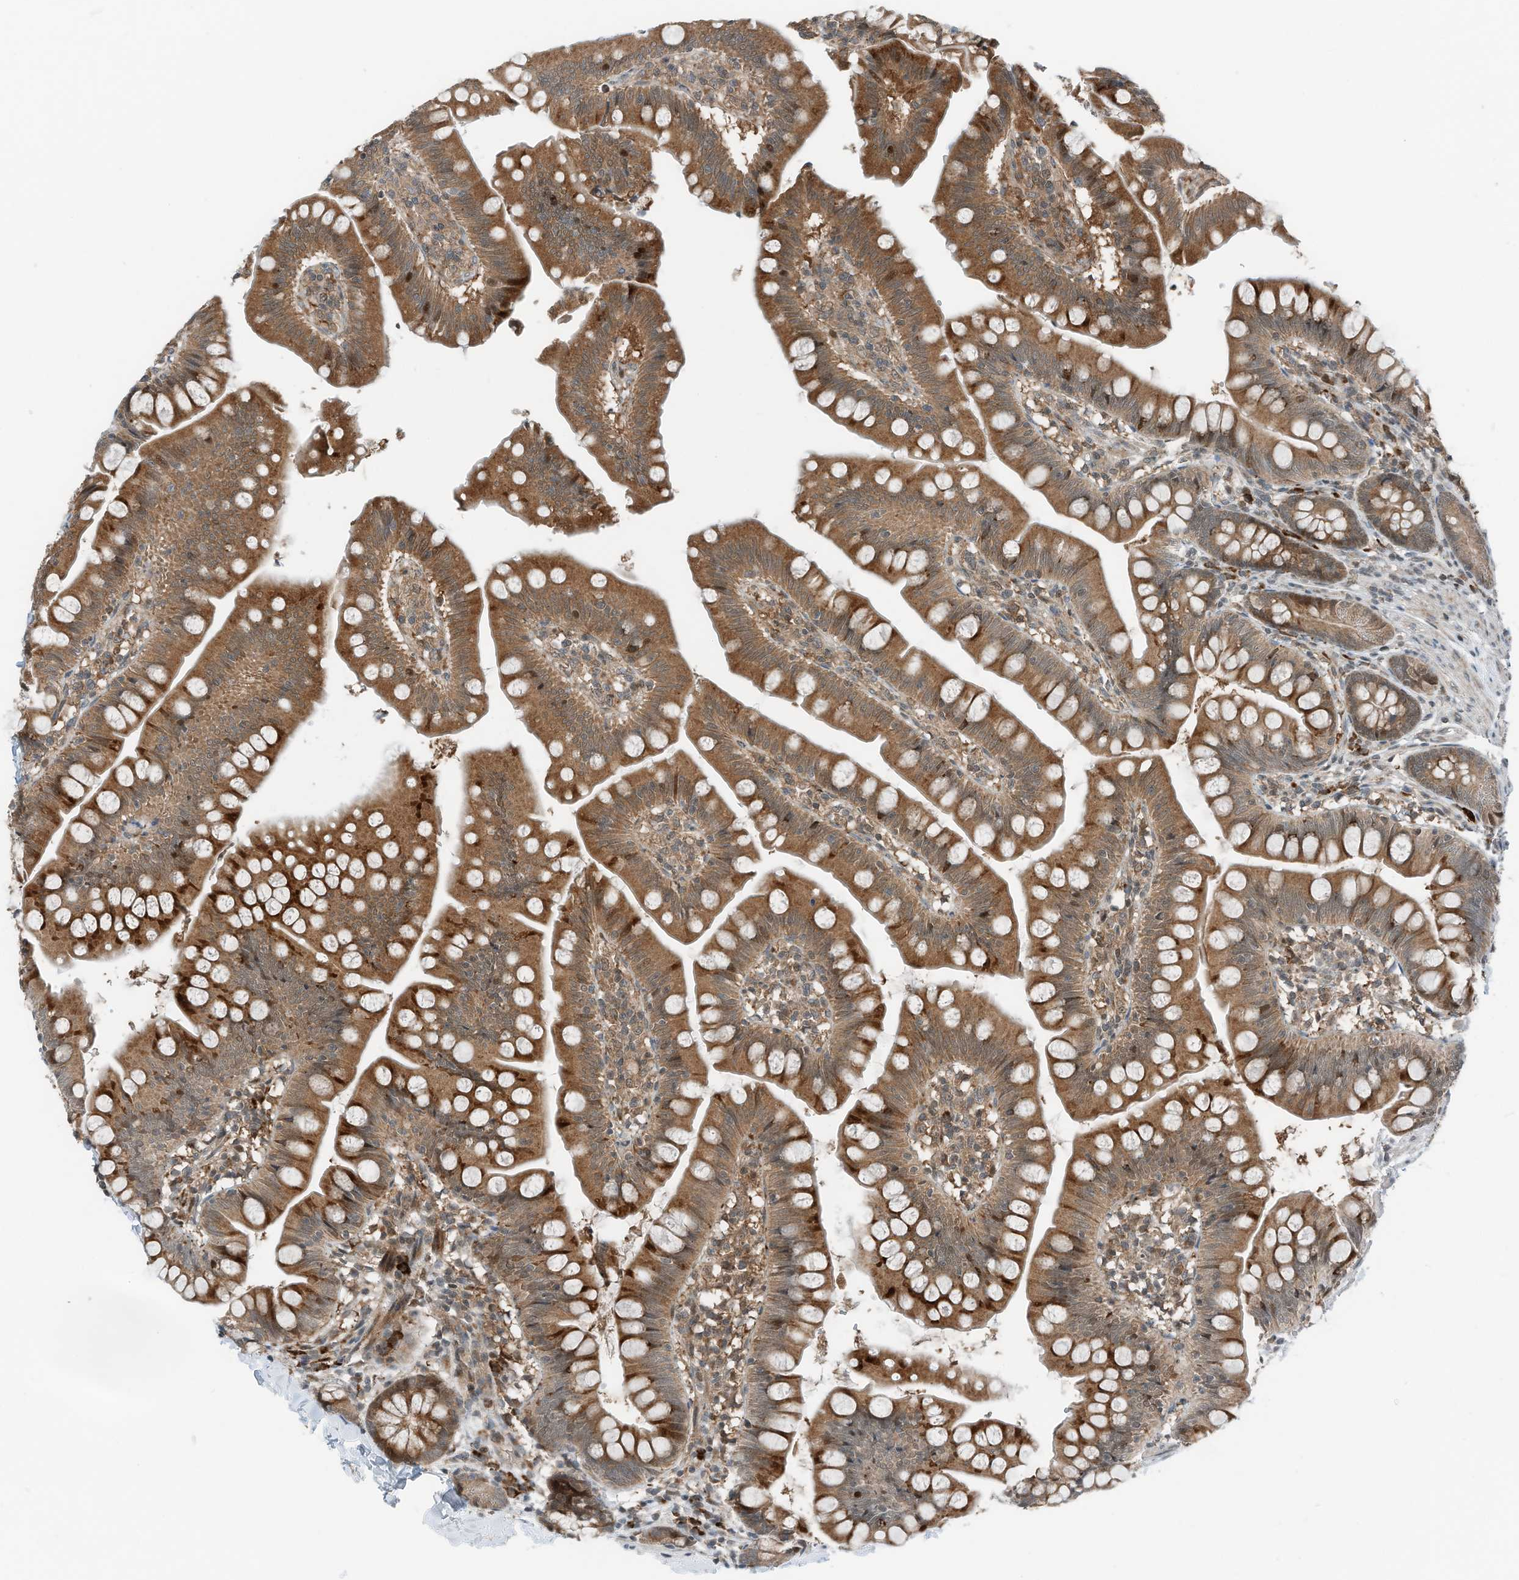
{"staining": {"intensity": "strong", "quantity": ">75%", "location": "cytoplasmic/membranous,nuclear"}, "tissue": "small intestine", "cell_type": "Glandular cells", "image_type": "normal", "snomed": [{"axis": "morphology", "description": "Normal tissue, NOS"}, {"axis": "topography", "description": "Small intestine"}], "caption": "Protein expression analysis of unremarkable small intestine shows strong cytoplasmic/membranous,nuclear staining in approximately >75% of glandular cells. (IHC, brightfield microscopy, high magnification).", "gene": "RMND1", "patient": {"sex": "male", "age": 7}}